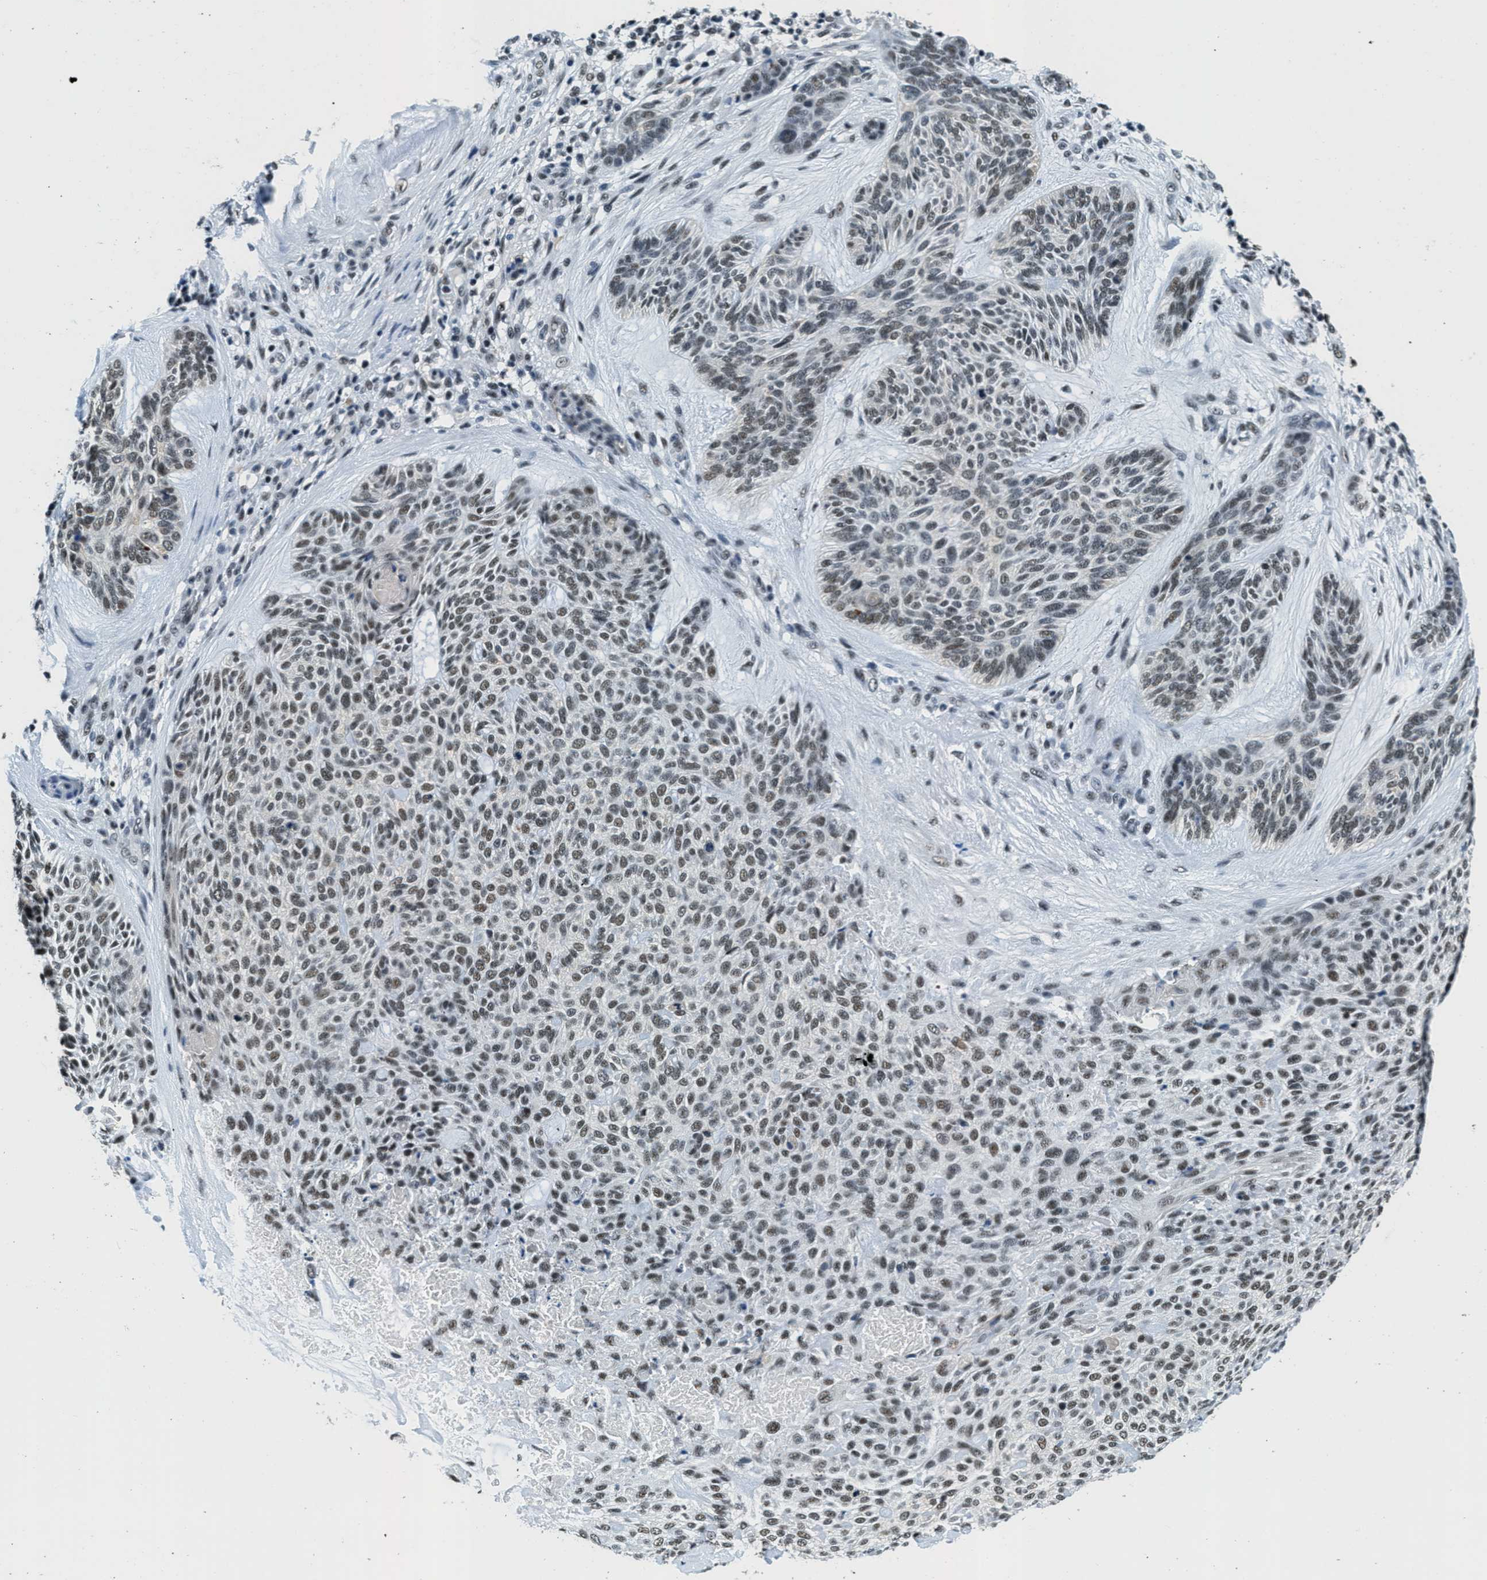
{"staining": {"intensity": "moderate", "quantity": ">75%", "location": "nuclear"}, "tissue": "skin cancer", "cell_type": "Tumor cells", "image_type": "cancer", "snomed": [{"axis": "morphology", "description": "Basal cell carcinoma"}, {"axis": "topography", "description": "Skin"}], "caption": "Human skin basal cell carcinoma stained with a brown dye exhibits moderate nuclear positive staining in approximately >75% of tumor cells.", "gene": "SSB", "patient": {"sex": "male", "age": 55}}